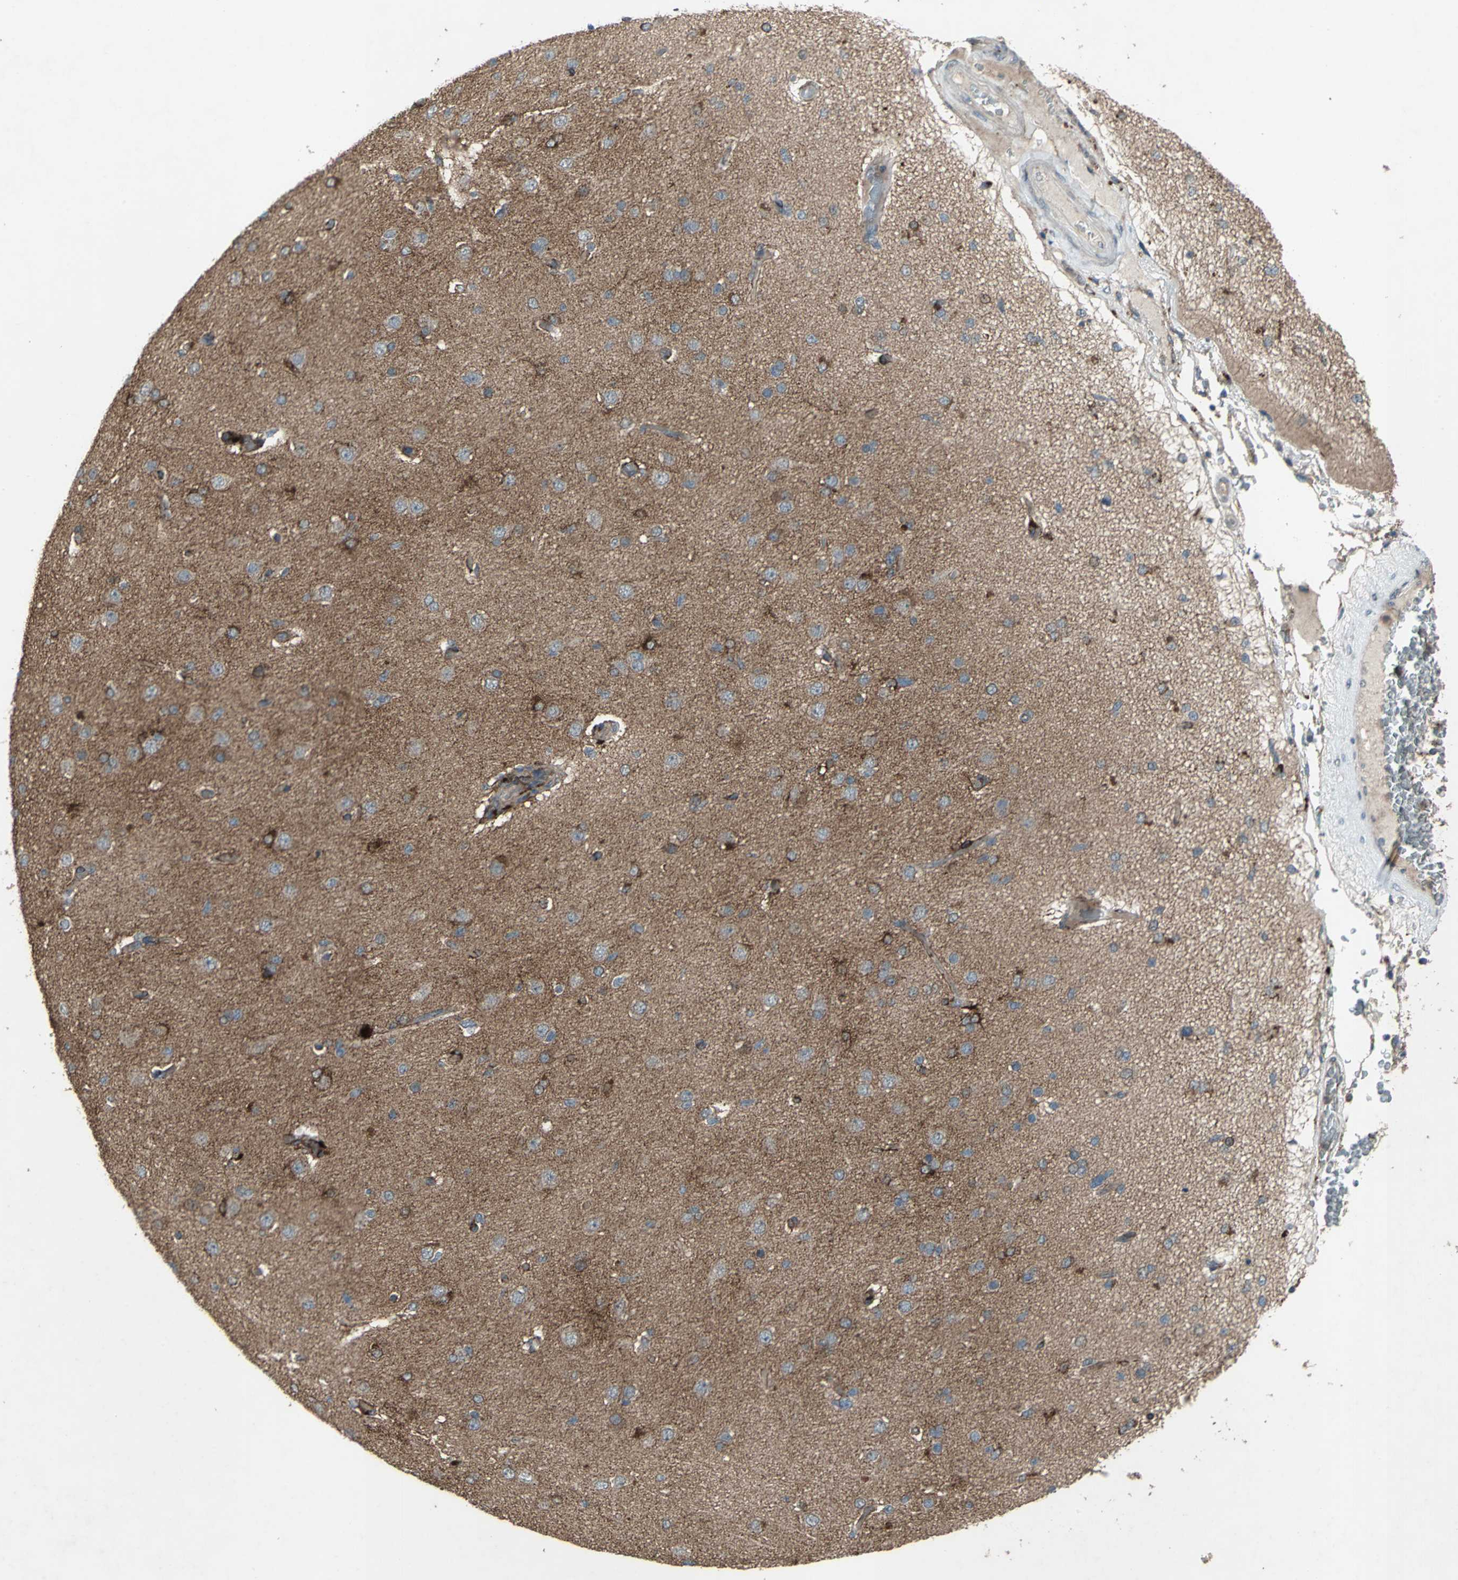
{"staining": {"intensity": "strong", "quantity": "<25%", "location": "cytoplasmic/membranous"}, "tissue": "glioma", "cell_type": "Tumor cells", "image_type": "cancer", "snomed": [{"axis": "morphology", "description": "Glioma, malignant, High grade"}, {"axis": "topography", "description": "Brain"}], "caption": "Malignant glioma (high-grade) was stained to show a protein in brown. There is medium levels of strong cytoplasmic/membranous expression in approximately <25% of tumor cells.", "gene": "SEPTIN4", "patient": {"sex": "male", "age": 33}}